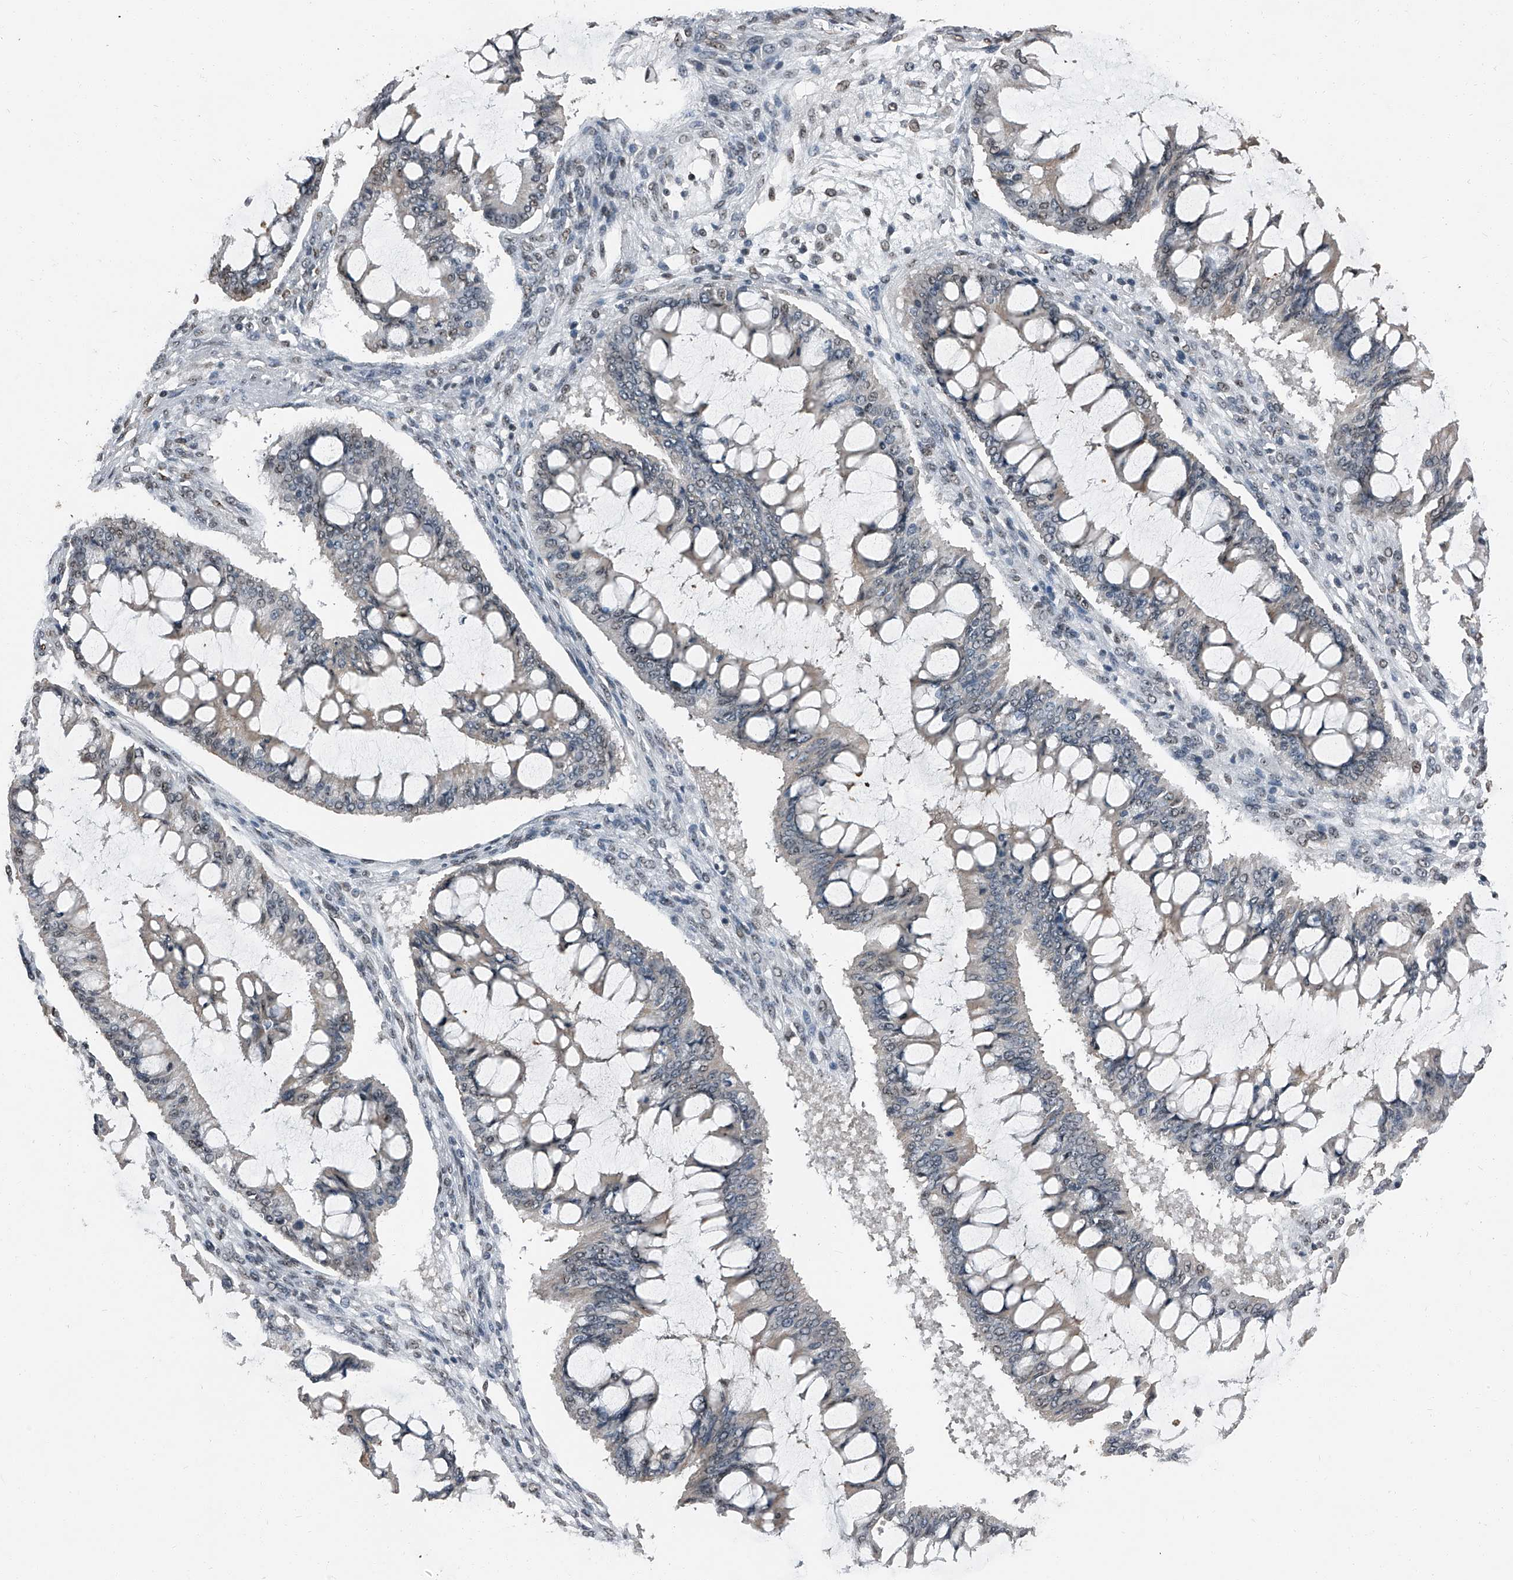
{"staining": {"intensity": "weak", "quantity": "<25%", "location": "nuclear"}, "tissue": "ovarian cancer", "cell_type": "Tumor cells", "image_type": "cancer", "snomed": [{"axis": "morphology", "description": "Cystadenocarcinoma, mucinous, NOS"}, {"axis": "topography", "description": "Ovary"}], "caption": "High power microscopy image of an immunohistochemistry photomicrograph of ovarian cancer (mucinous cystadenocarcinoma), revealing no significant positivity in tumor cells. (Stains: DAB IHC with hematoxylin counter stain, Microscopy: brightfield microscopy at high magnification).", "gene": "TCOF1", "patient": {"sex": "female", "age": 73}}